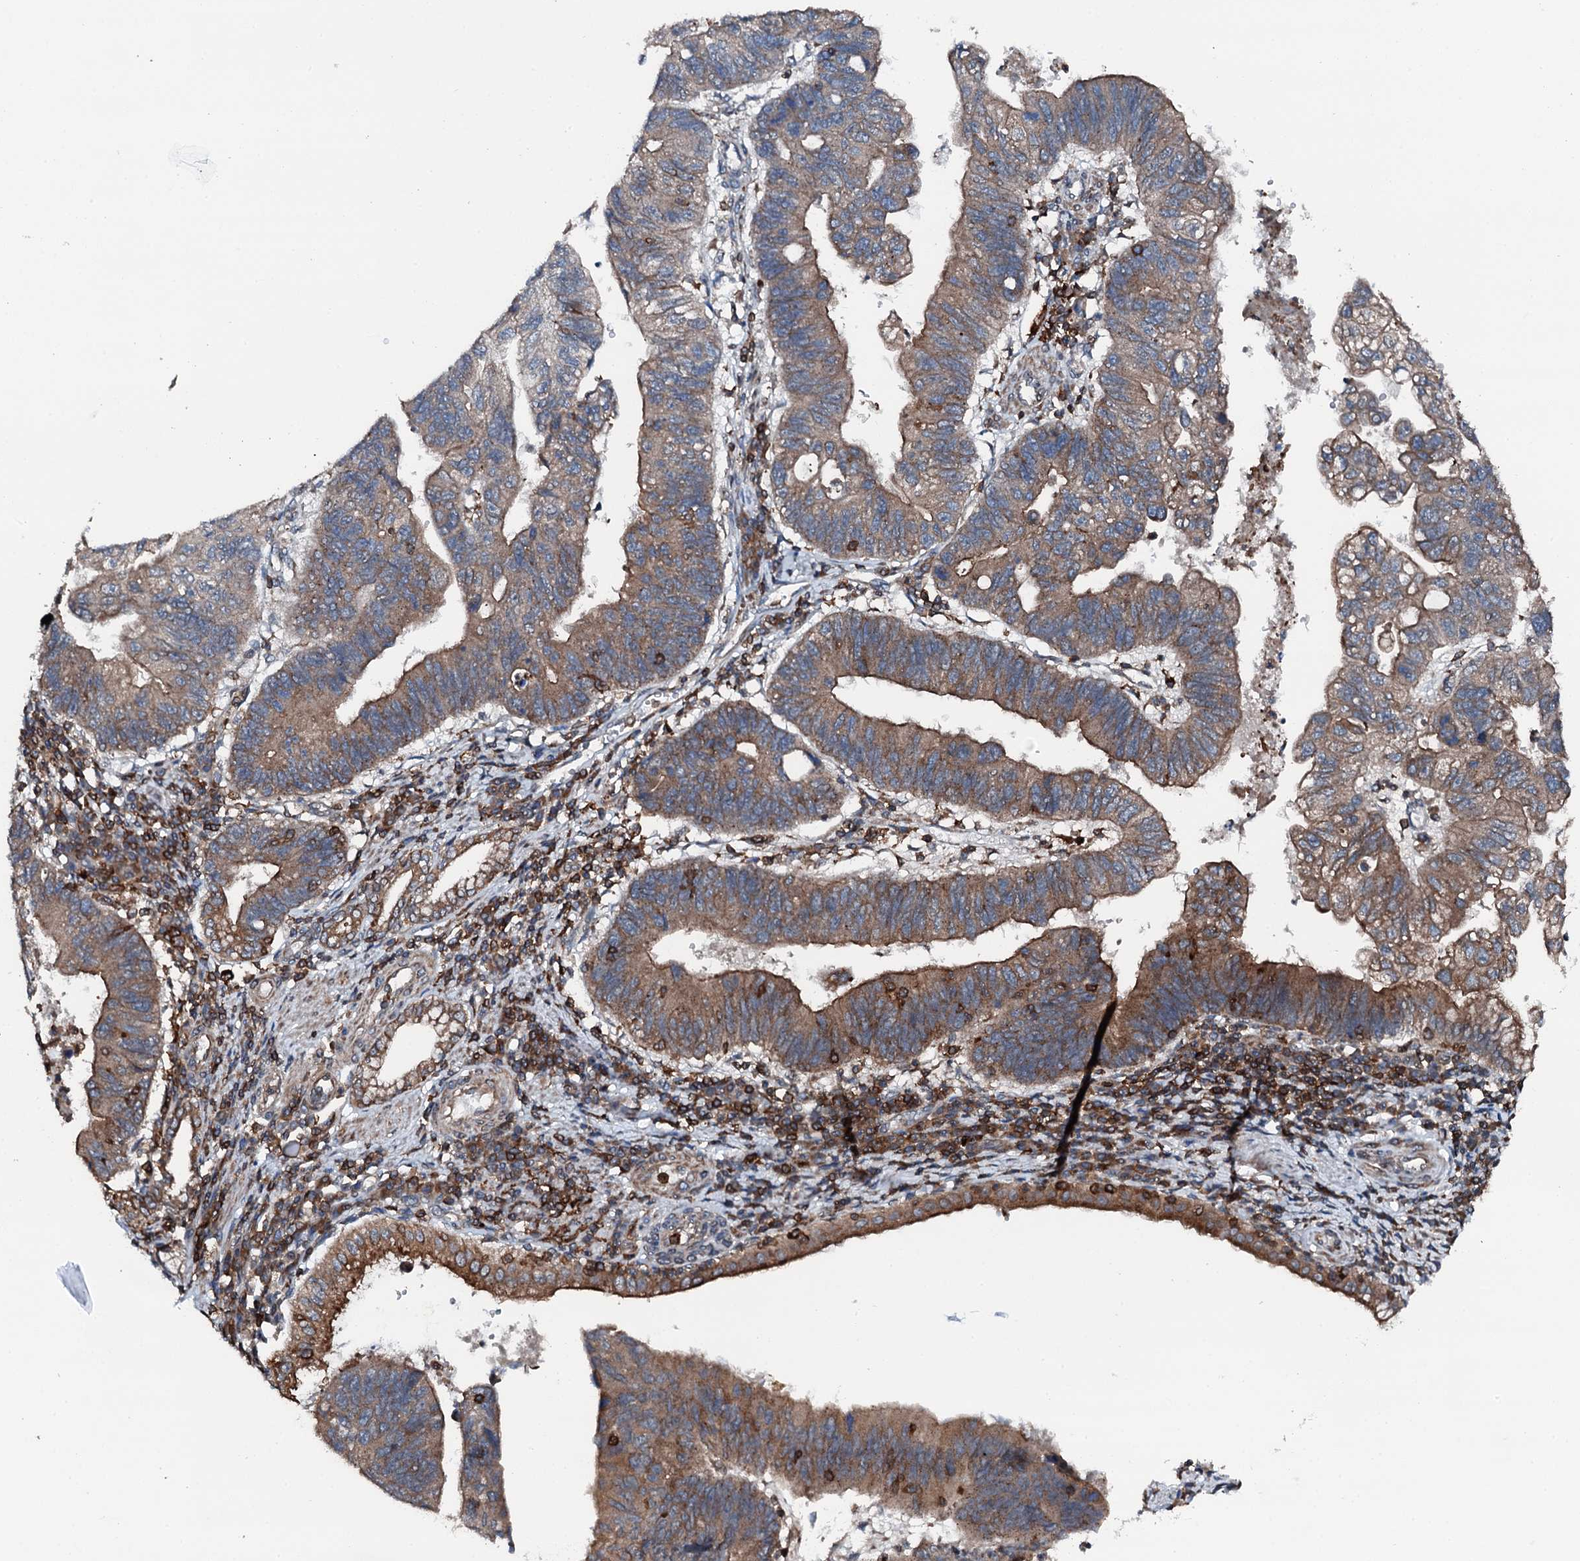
{"staining": {"intensity": "moderate", "quantity": ">75%", "location": "cytoplasmic/membranous"}, "tissue": "stomach cancer", "cell_type": "Tumor cells", "image_type": "cancer", "snomed": [{"axis": "morphology", "description": "Adenocarcinoma, NOS"}, {"axis": "topography", "description": "Stomach"}], "caption": "DAB (3,3'-diaminobenzidine) immunohistochemical staining of stomach cancer reveals moderate cytoplasmic/membranous protein expression in approximately >75% of tumor cells.", "gene": "EDC4", "patient": {"sex": "male", "age": 59}}